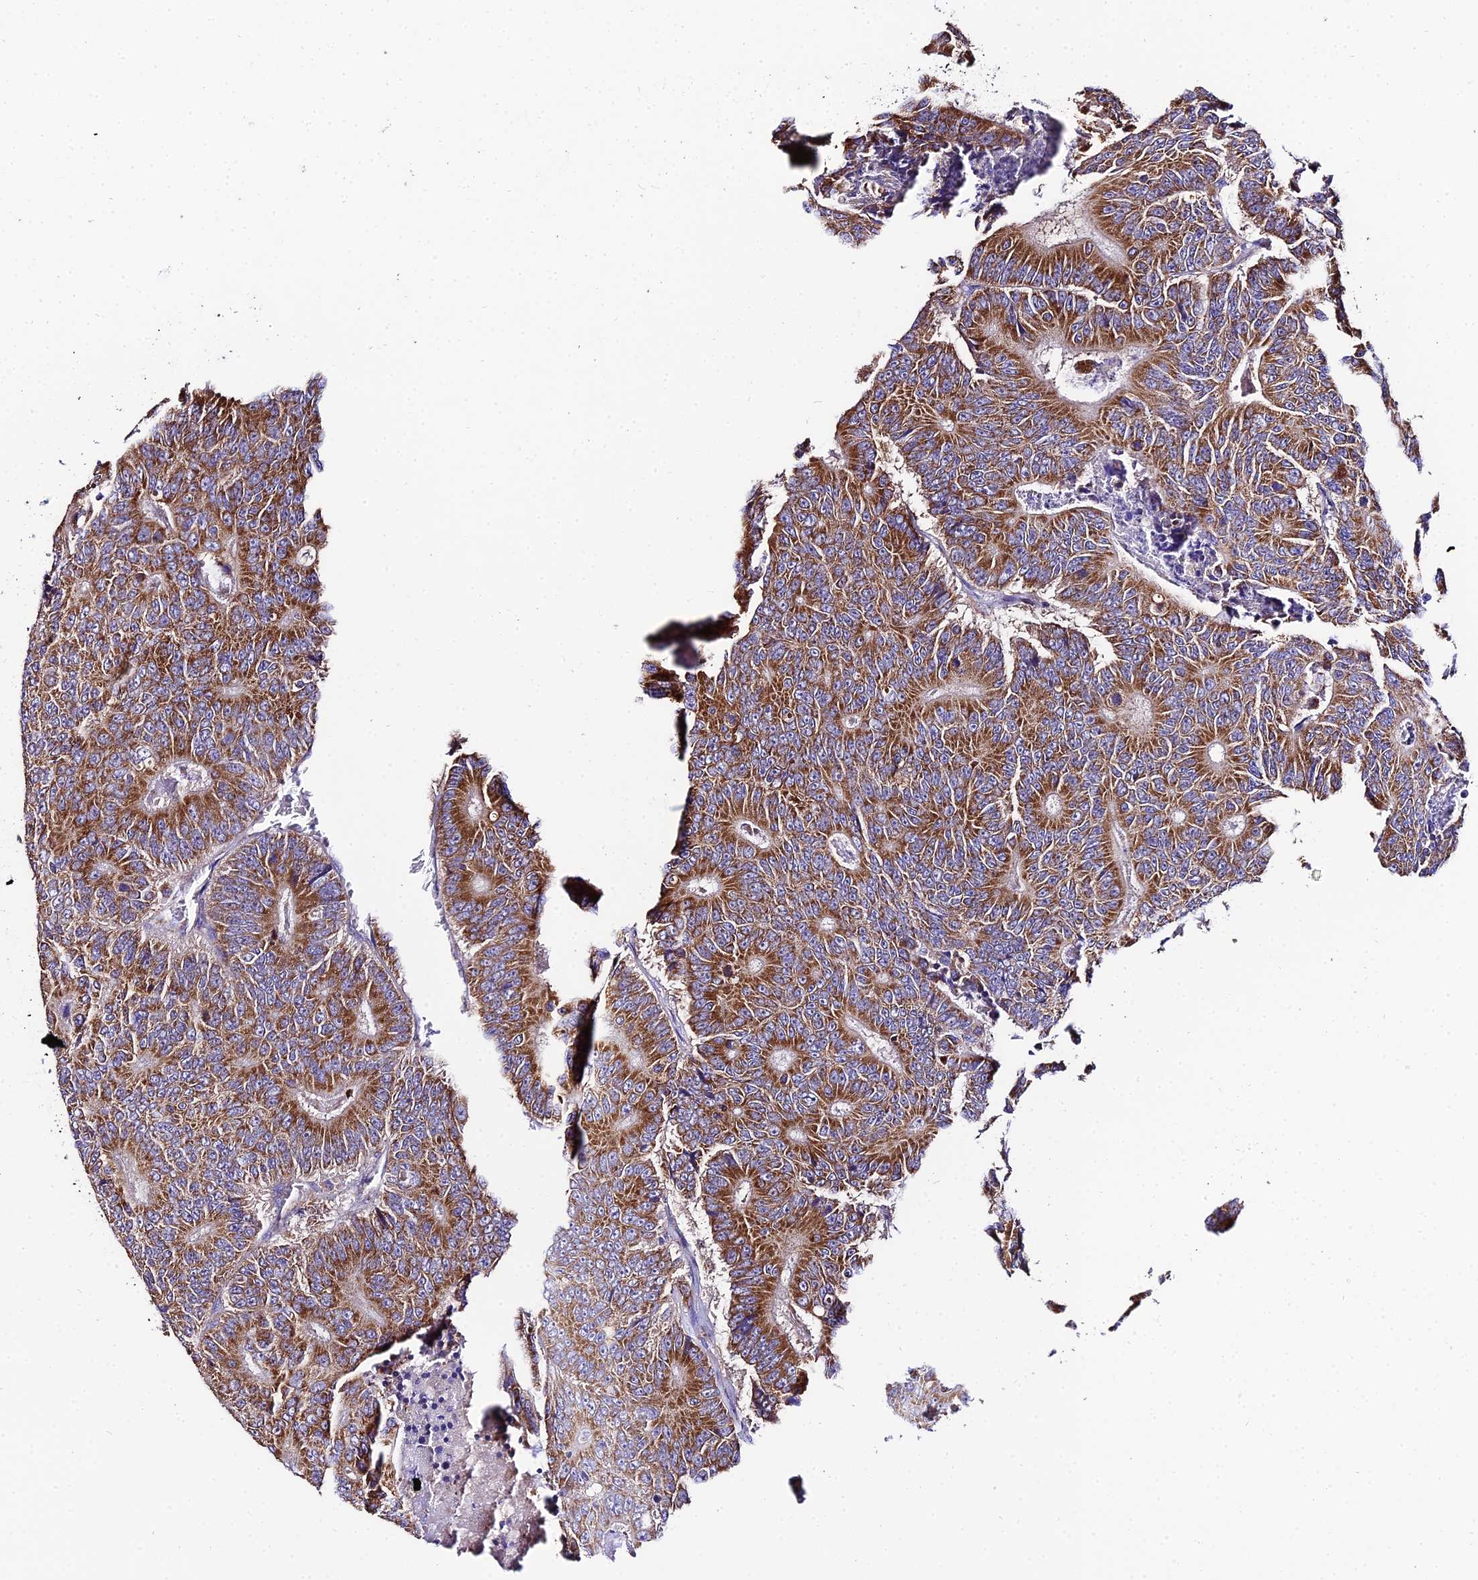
{"staining": {"intensity": "strong", "quantity": ">75%", "location": "cytoplasmic/membranous"}, "tissue": "colorectal cancer", "cell_type": "Tumor cells", "image_type": "cancer", "snomed": [{"axis": "morphology", "description": "Adenocarcinoma, NOS"}, {"axis": "topography", "description": "Colon"}], "caption": "This image exhibits immunohistochemistry (IHC) staining of adenocarcinoma (colorectal), with high strong cytoplasmic/membranous staining in approximately >75% of tumor cells.", "gene": "OCIAD1", "patient": {"sex": "male", "age": 83}}